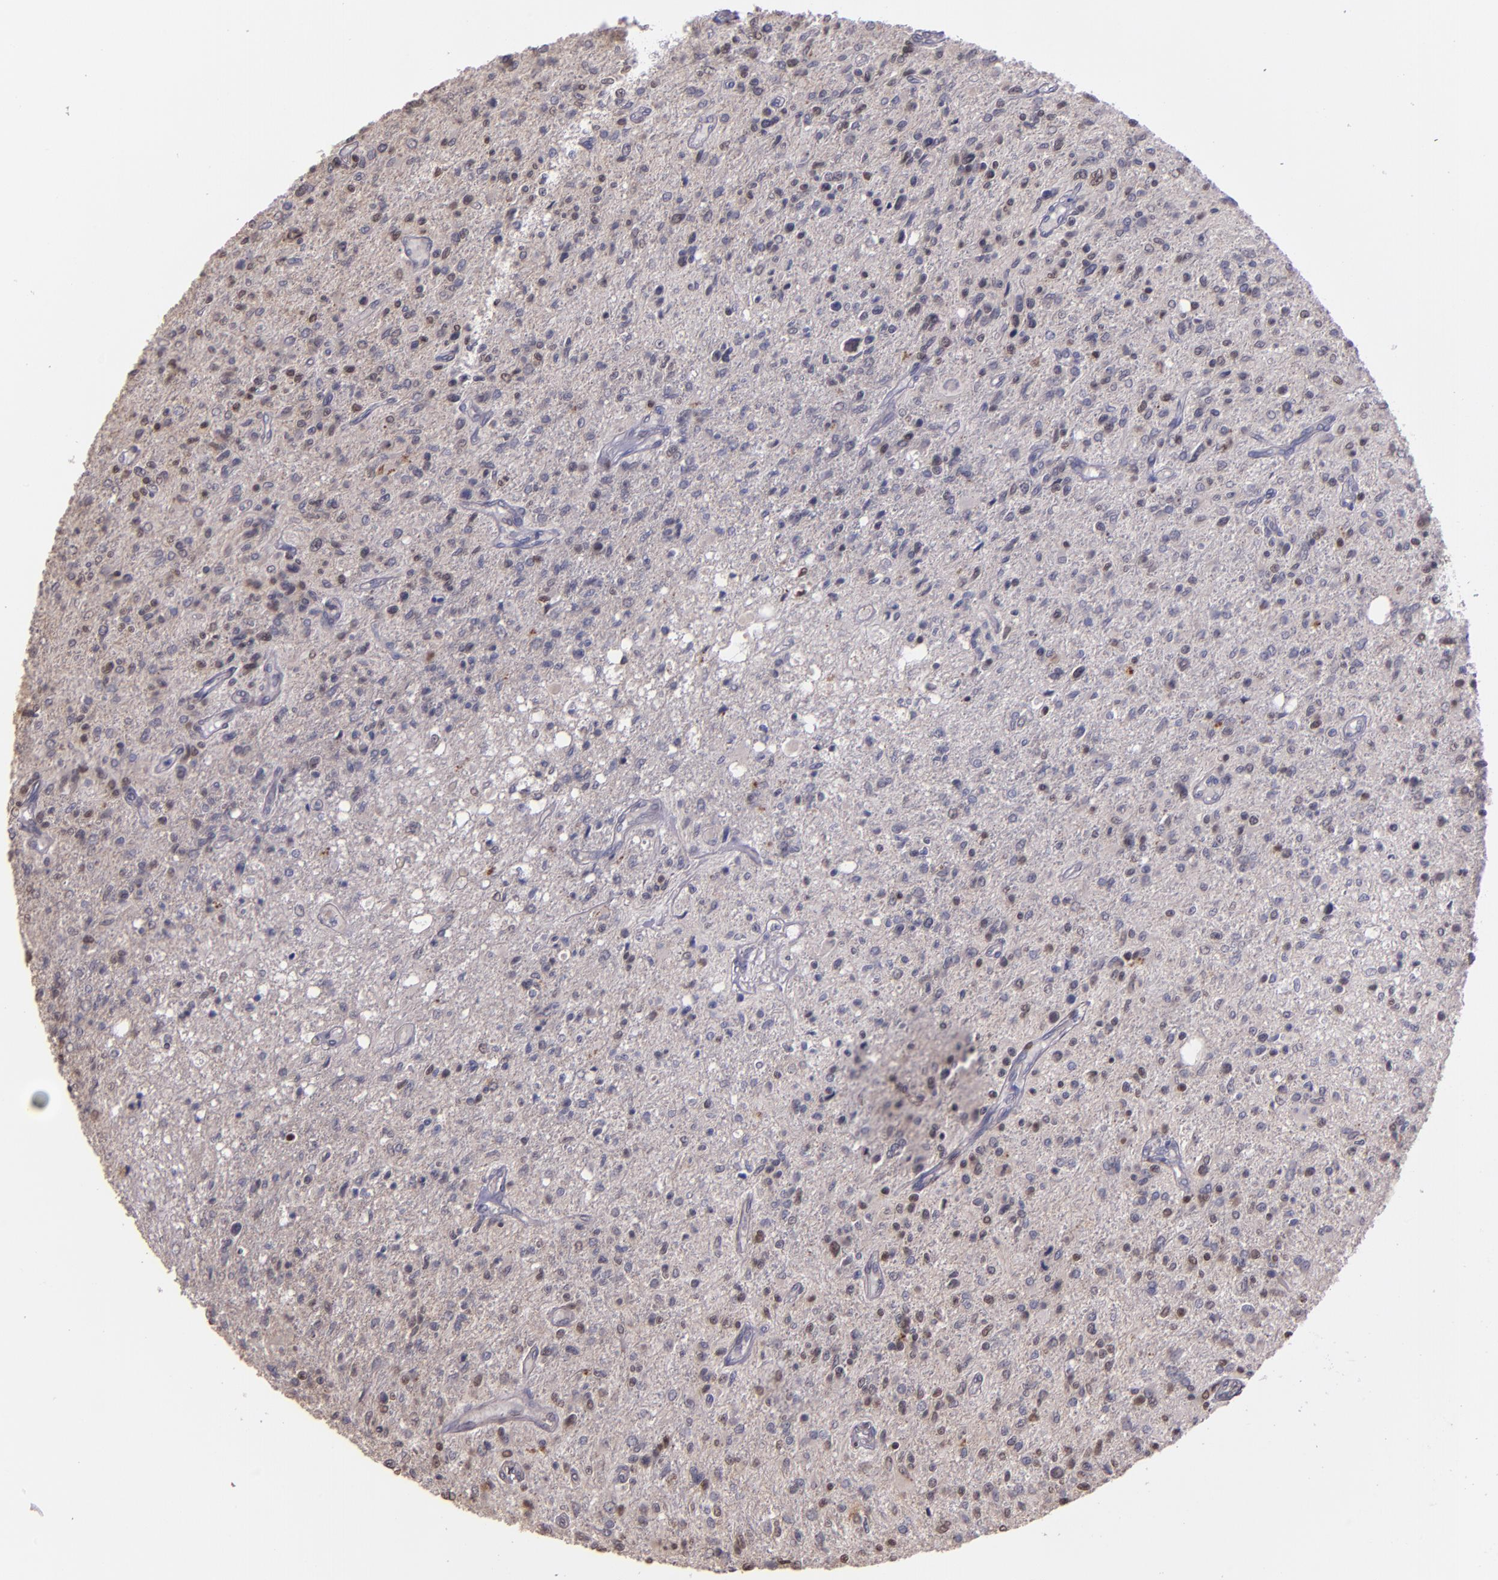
{"staining": {"intensity": "weak", "quantity": "25%-75%", "location": "nuclear"}, "tissue": "glioma", "cell_type": "Tumor cells", "image_type": "cancer", "snomed": [{"axis": "morphology", "description": "Glioma, malignant, High grade"}, {"axis": "topography", "description": "Cerebral cortex"}], "caption": "Brown immunohistochemical staining in human glioma demonstrates weak nuclear staining in about 25%-75% of tumor cells.", "gene": "NUP62CL", "patient": {"sex": "male", "age": 76}}